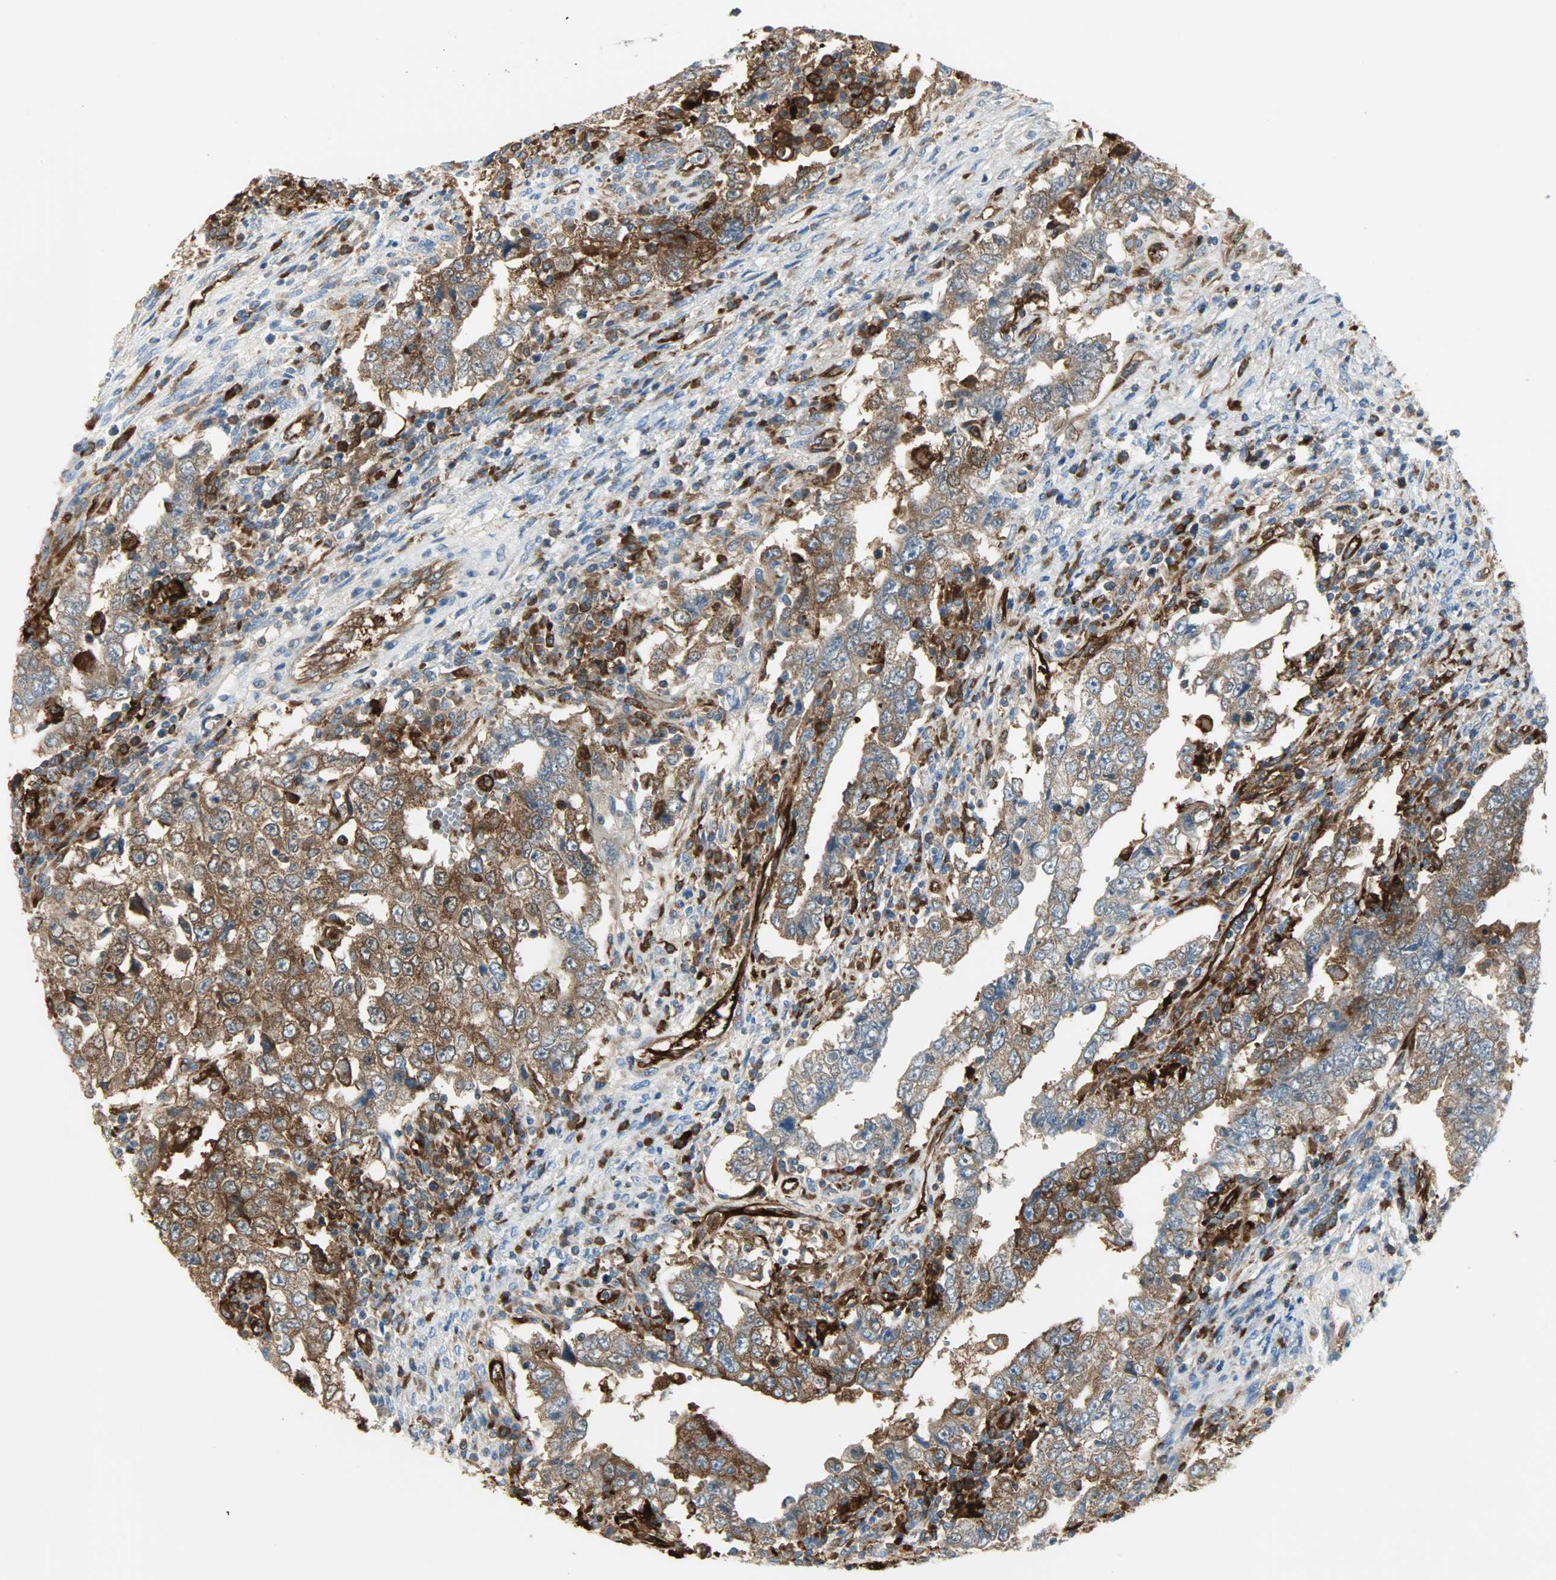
{"staining": {"intensity": "strong", "quantity": ">75%", "location": "cytoplasmic/membranous"}, "tissue": "testis cancer", "cell_type": "Tumor cells", "image_type": "cancer", "snomed": [{"axis": "morphology", "description": "Carcinoma, Embryonal, NOS"}, {"axis": "topography", "description": "Testis"}], "caption": "An image of testis embryonal carcinoma stained for a protein shows strong cytoplasmic/membranous brown staining in tumor cells. Using DAB (3,3'-diaminobenzidine) (brown) and hematoxylin (blue) stains, captured at high magnification using brightfield microscopy.", "gene": "WARS1", "patient": {"sex": "male", "age": 26}}